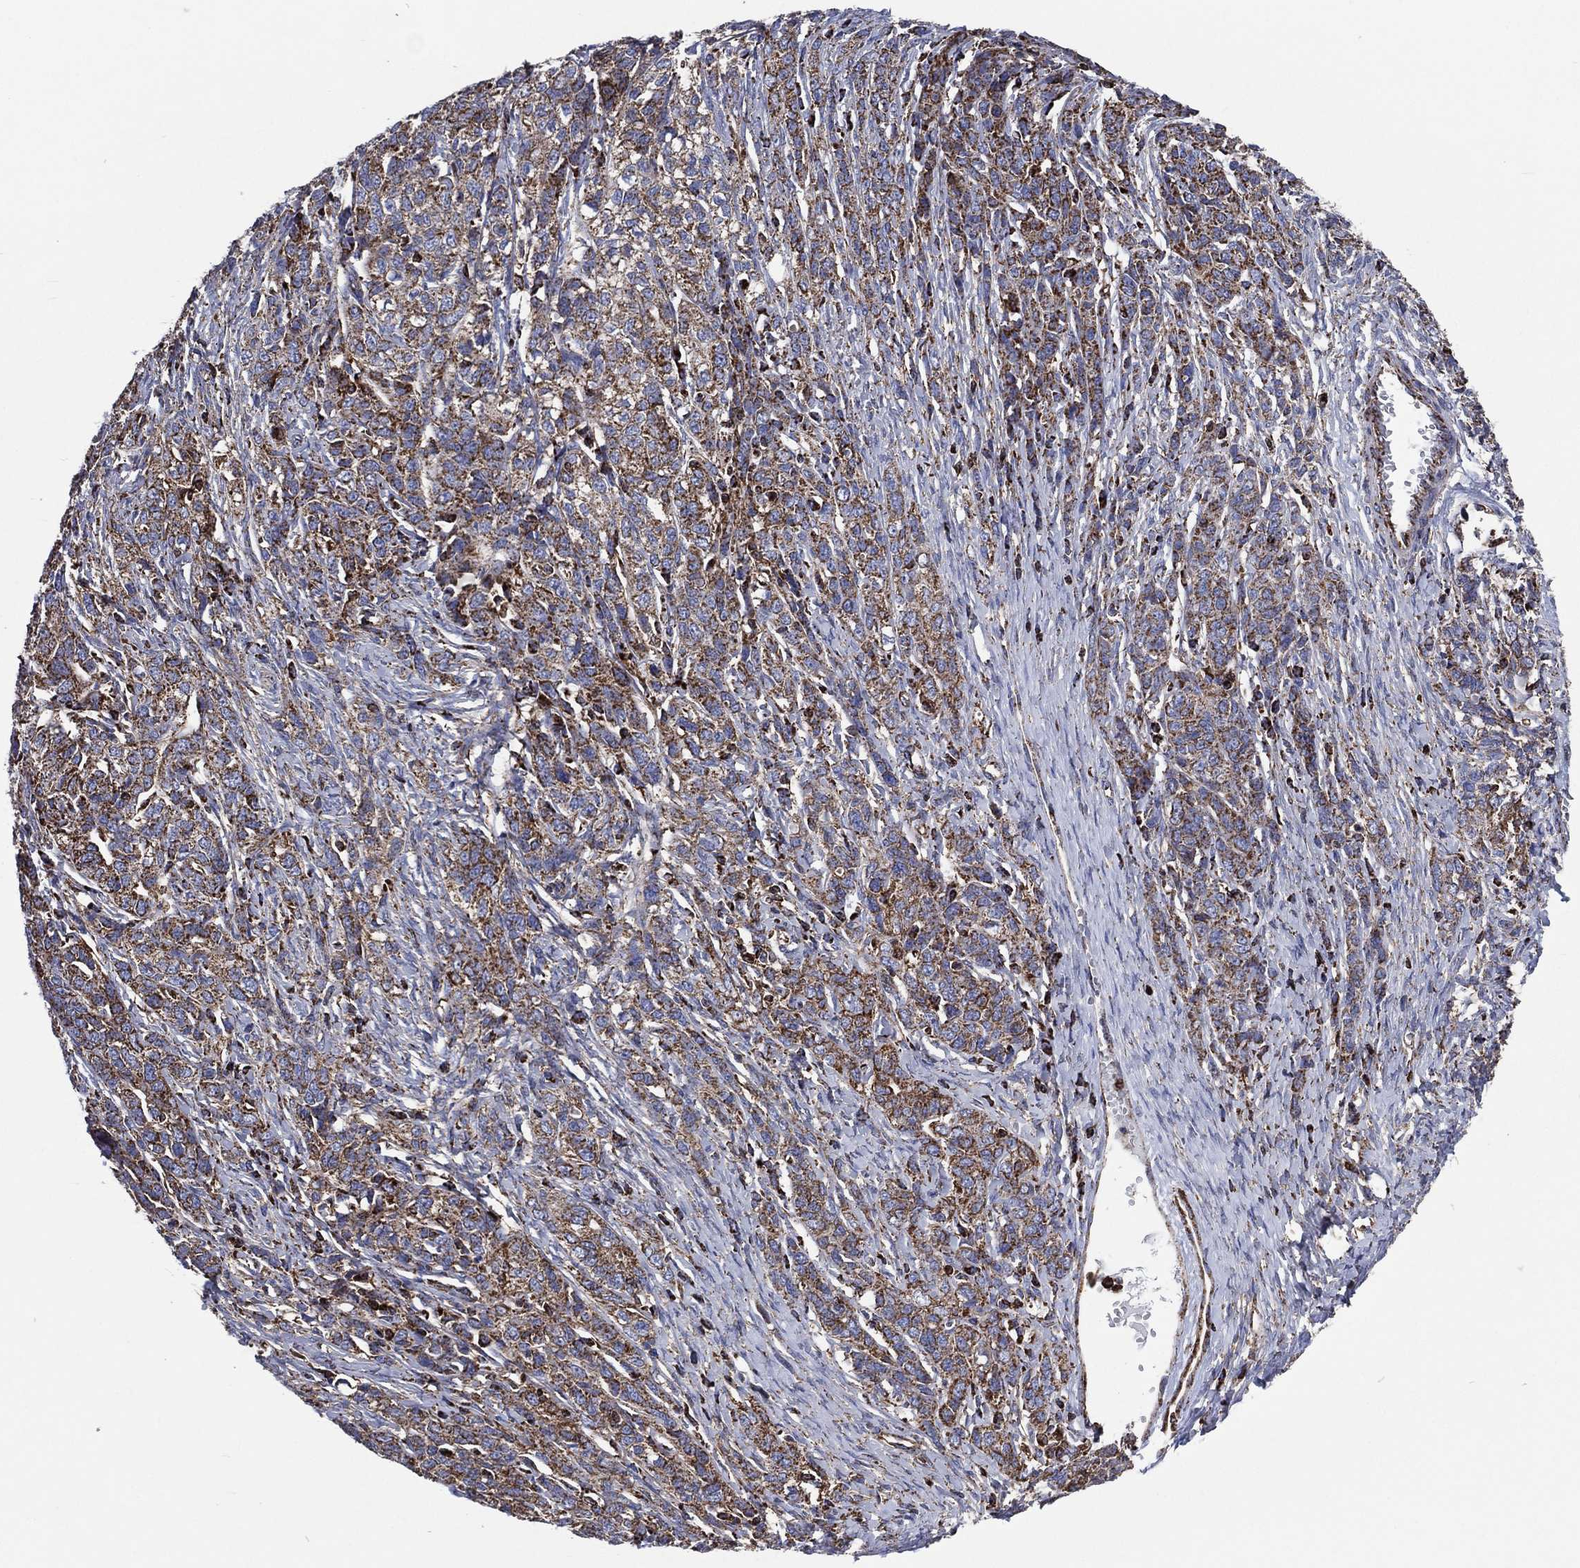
{"staining": {"intensity": "strong", "quantity": ">75%", "location": "cytoplasmic/membranous"}, "tissue": "ovarian cancer", "cell_type": "Tumor cells", "image_type": "cancer", "snomed": [{"axis": "morphology", "description": "Cystadenocarcinoma, serous, NOS"}, {"axis": "topography", "description": "Ovary"}], "caption": "Brown immunohistochemical staining in ovarian cancer shows strong cytoplasmic/membranous positivity in approximately >75% of tumor cells. (brown staining indicates protein expression, while blue staining denotes nuclei).", "gene": "ANKRD37", "patient": {"sex": "female", "age": 71}}